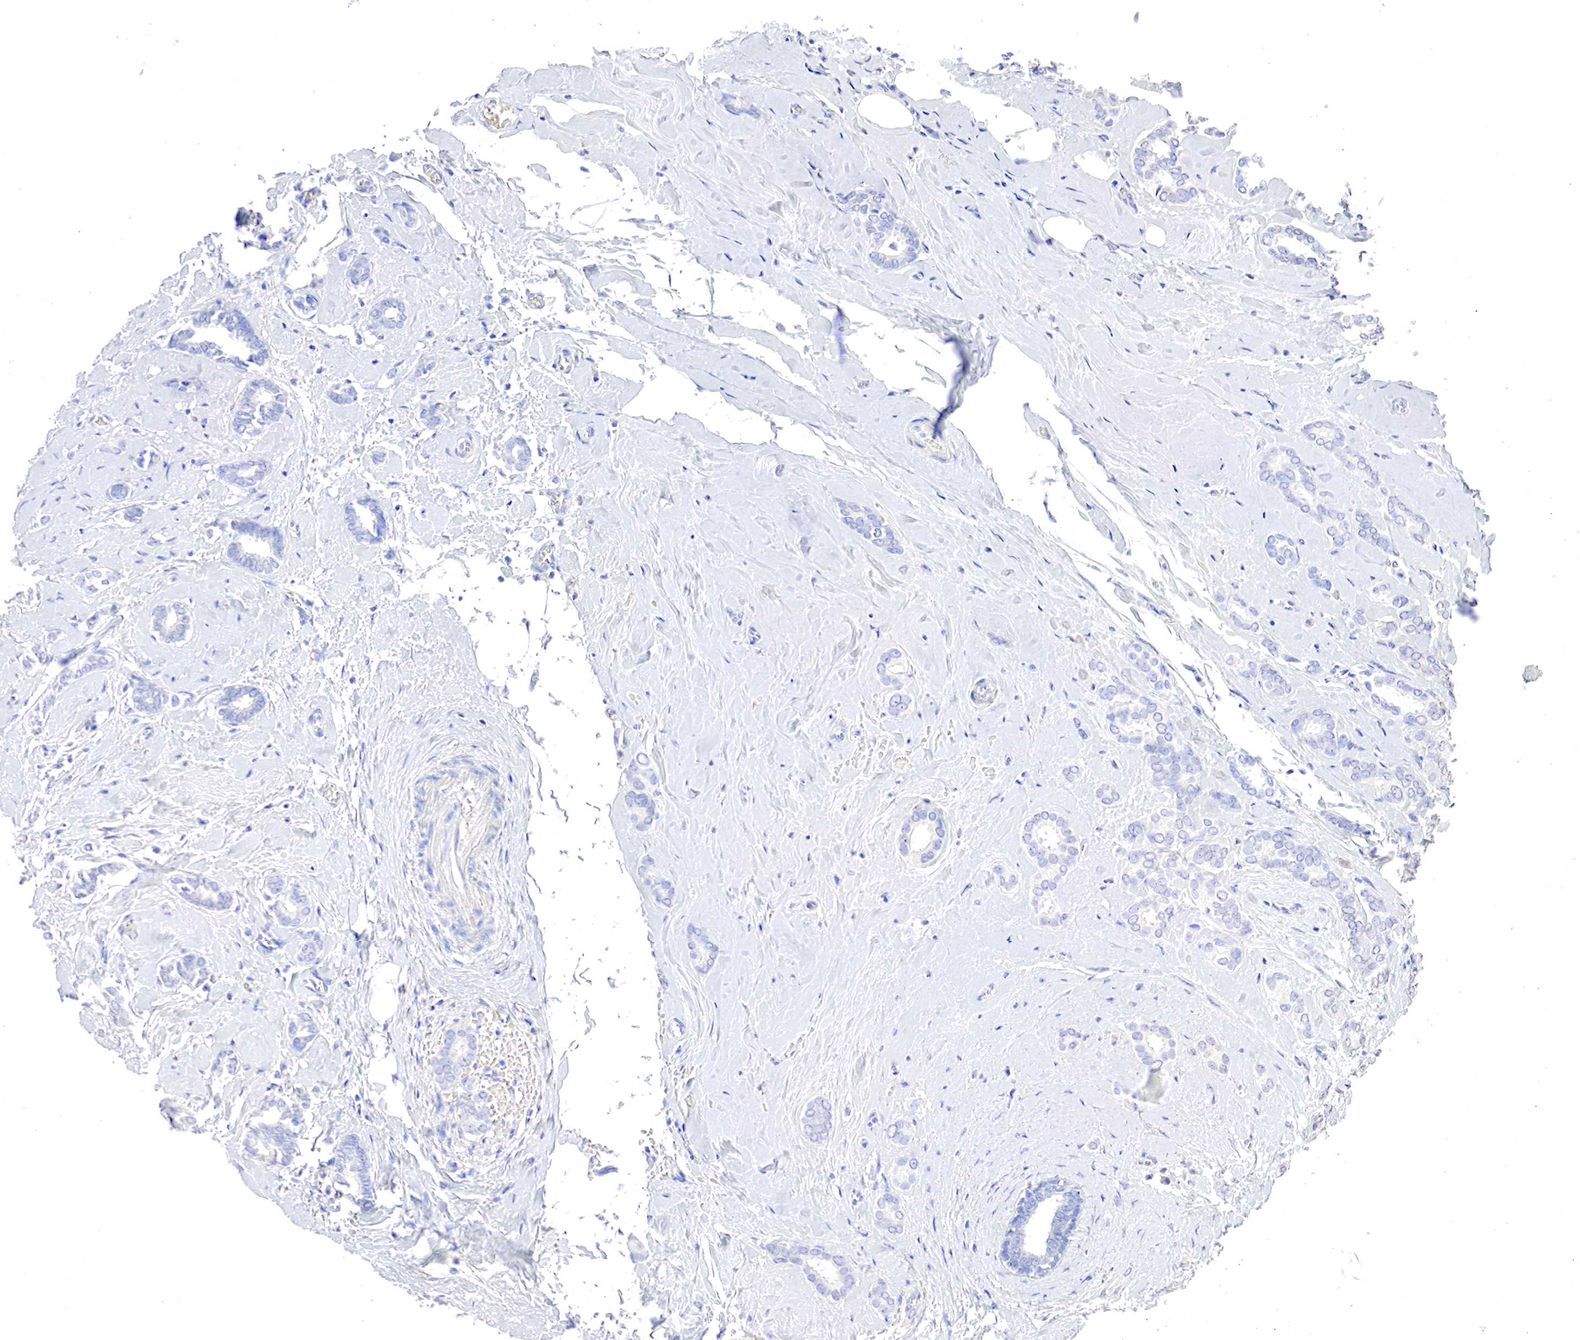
{"staining": {"intensity": "negative", "quantity": "none", "location": "none"}, "tissue": "breast cancer", "cell_type": "Tumor cells", "image_type": "cancer", "snomed": [{"axis": "morphology", "description": "Duct carcinoma"}, {"axis": "topography", "description": "Breast"}], "caption": "Immunohistochemistry image of human breast cancer (infiltrating ductal carcinoma) stained for a protein (brown), which displays no staining in tumor cells. (Brightfield microscopy of DAB immunohistochemistry at high magnification).", "gene": "OTC", "patient": {"sex": "female", "age": 50}}